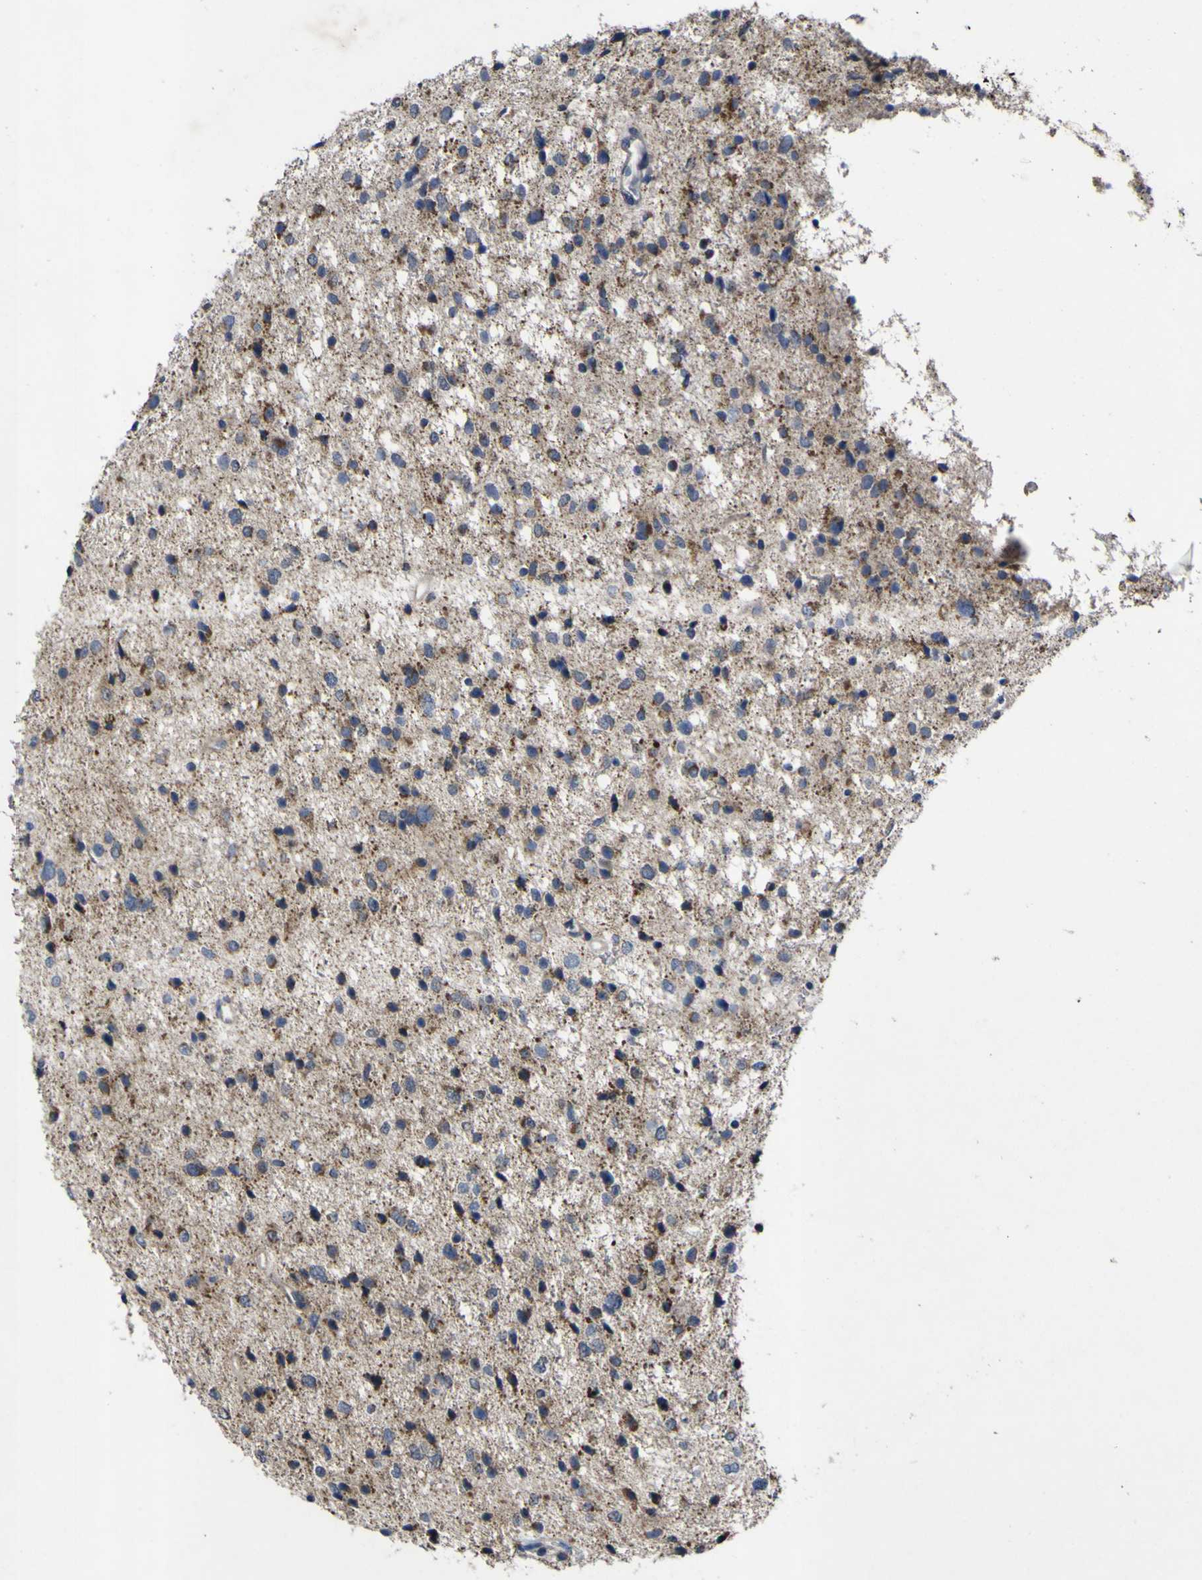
{"staining": {"intensity": "weak", "quantity": "<25%", "location": "cytoplasmic/membranous"}, "tissue": "glioma", "cell_type": "Tumor cells", "image_type": "cancer", "snomed": [{"axis": "morphology", "description": "Glioma, malignant, Low grade"}, {"axis": "topography", "description": "Brain"}], "caption": "Human malignant glioma (low-grade) stained for a protein using IHC demonstrates no positivity in tumor cells.", "gene": "IRAK2", "patient": {"sex": "female", "age": 37}}